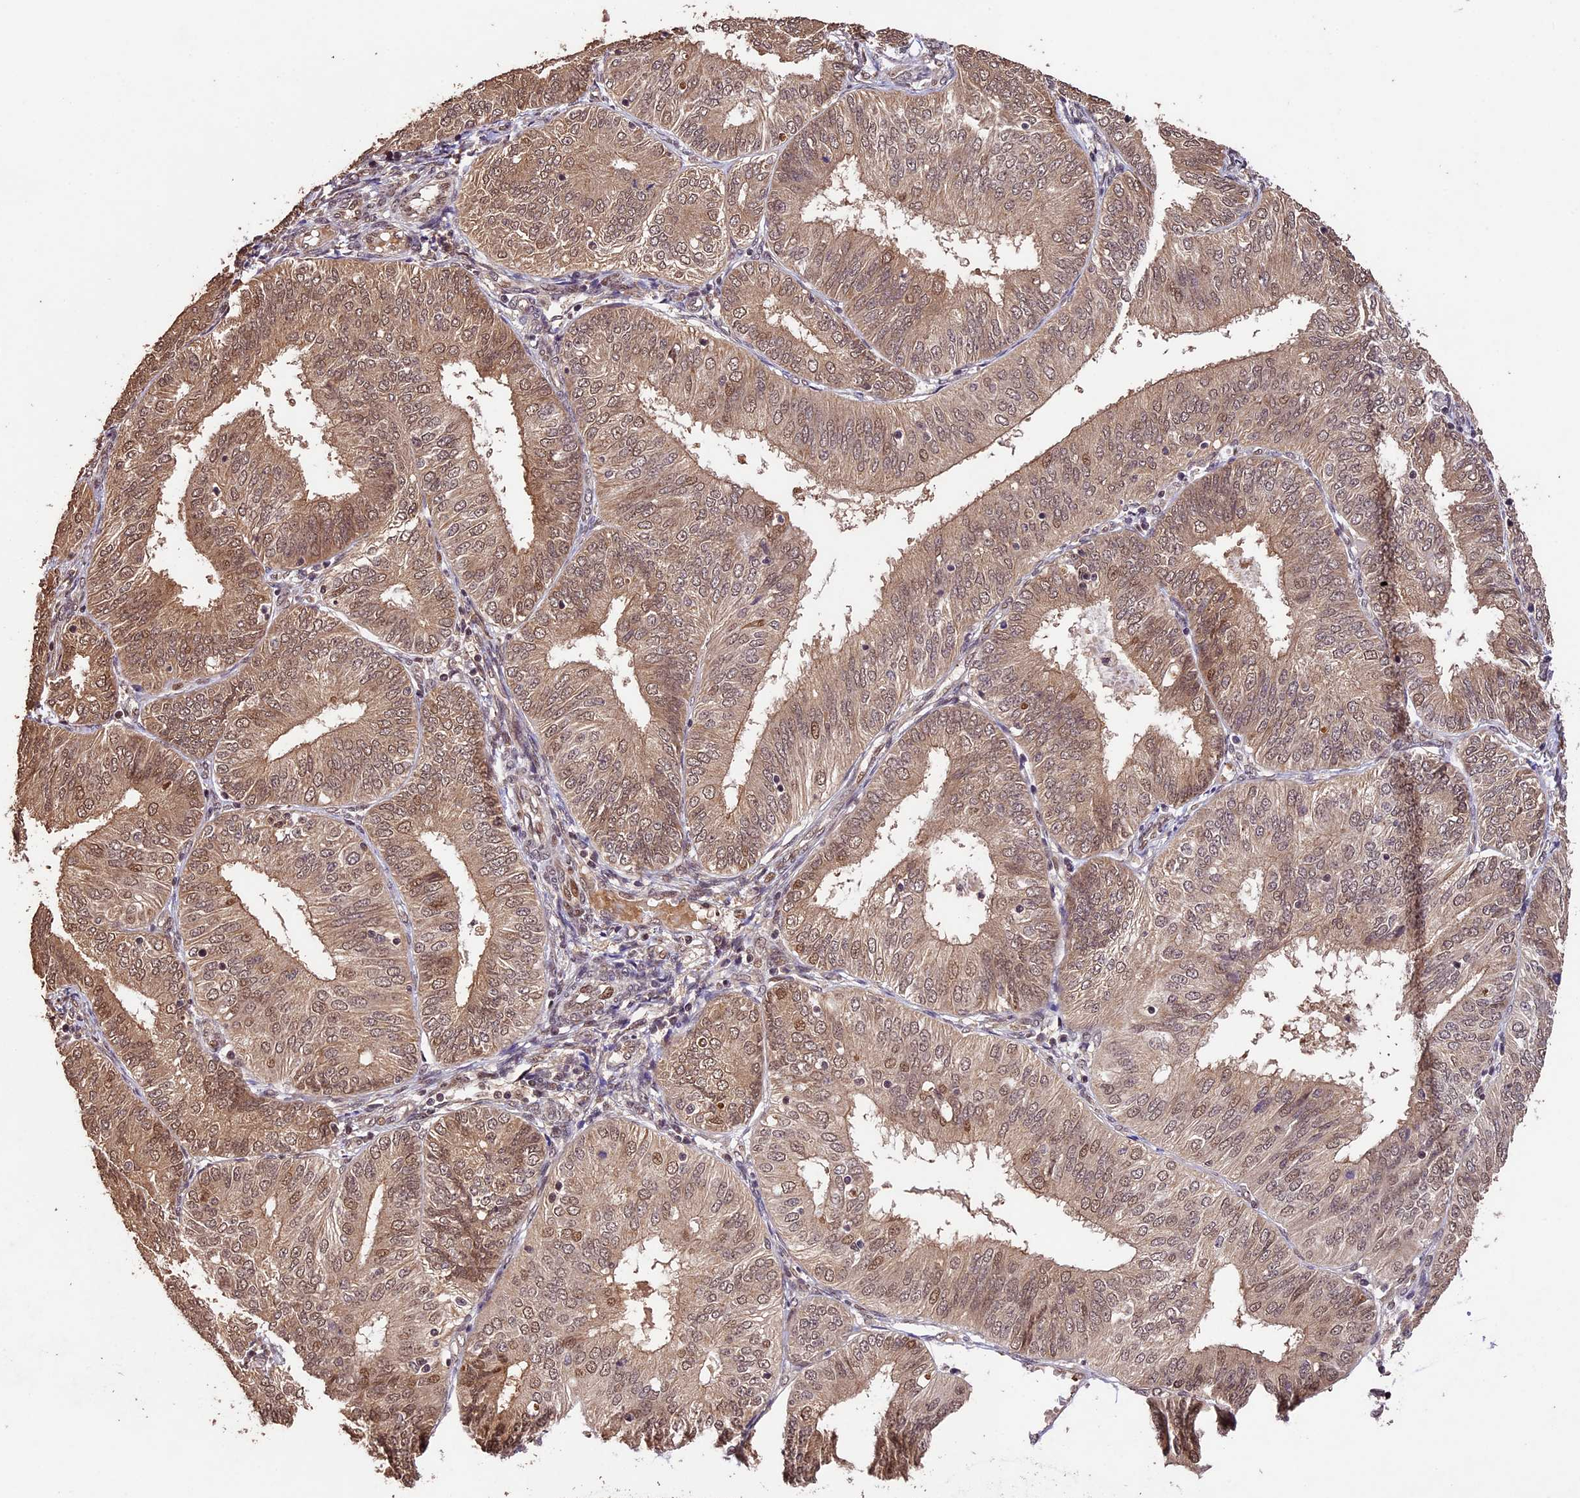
{"staining": {"intensity": "moderate", "quantity": ">75%", "location": "cytoplasmic/membranous,nuclear"}, "tissue": "endometrial cancer", "cell_type": "Tumor cells", "image_type": "cancer", "snomed": [{"axis": "morphology", "description": "Adenocarcinoma, NOS"}, {"axis": "topography", "description": "Endometrium"}], "caption": "A medium amount of moderate cytoplasmic/membranous and nuclear expression is identified in about >75% of tumor cells in endometrial cancer tissue.", "gene": "CDKN2AIP", "patient": {"sex": "female", "age": 58}}